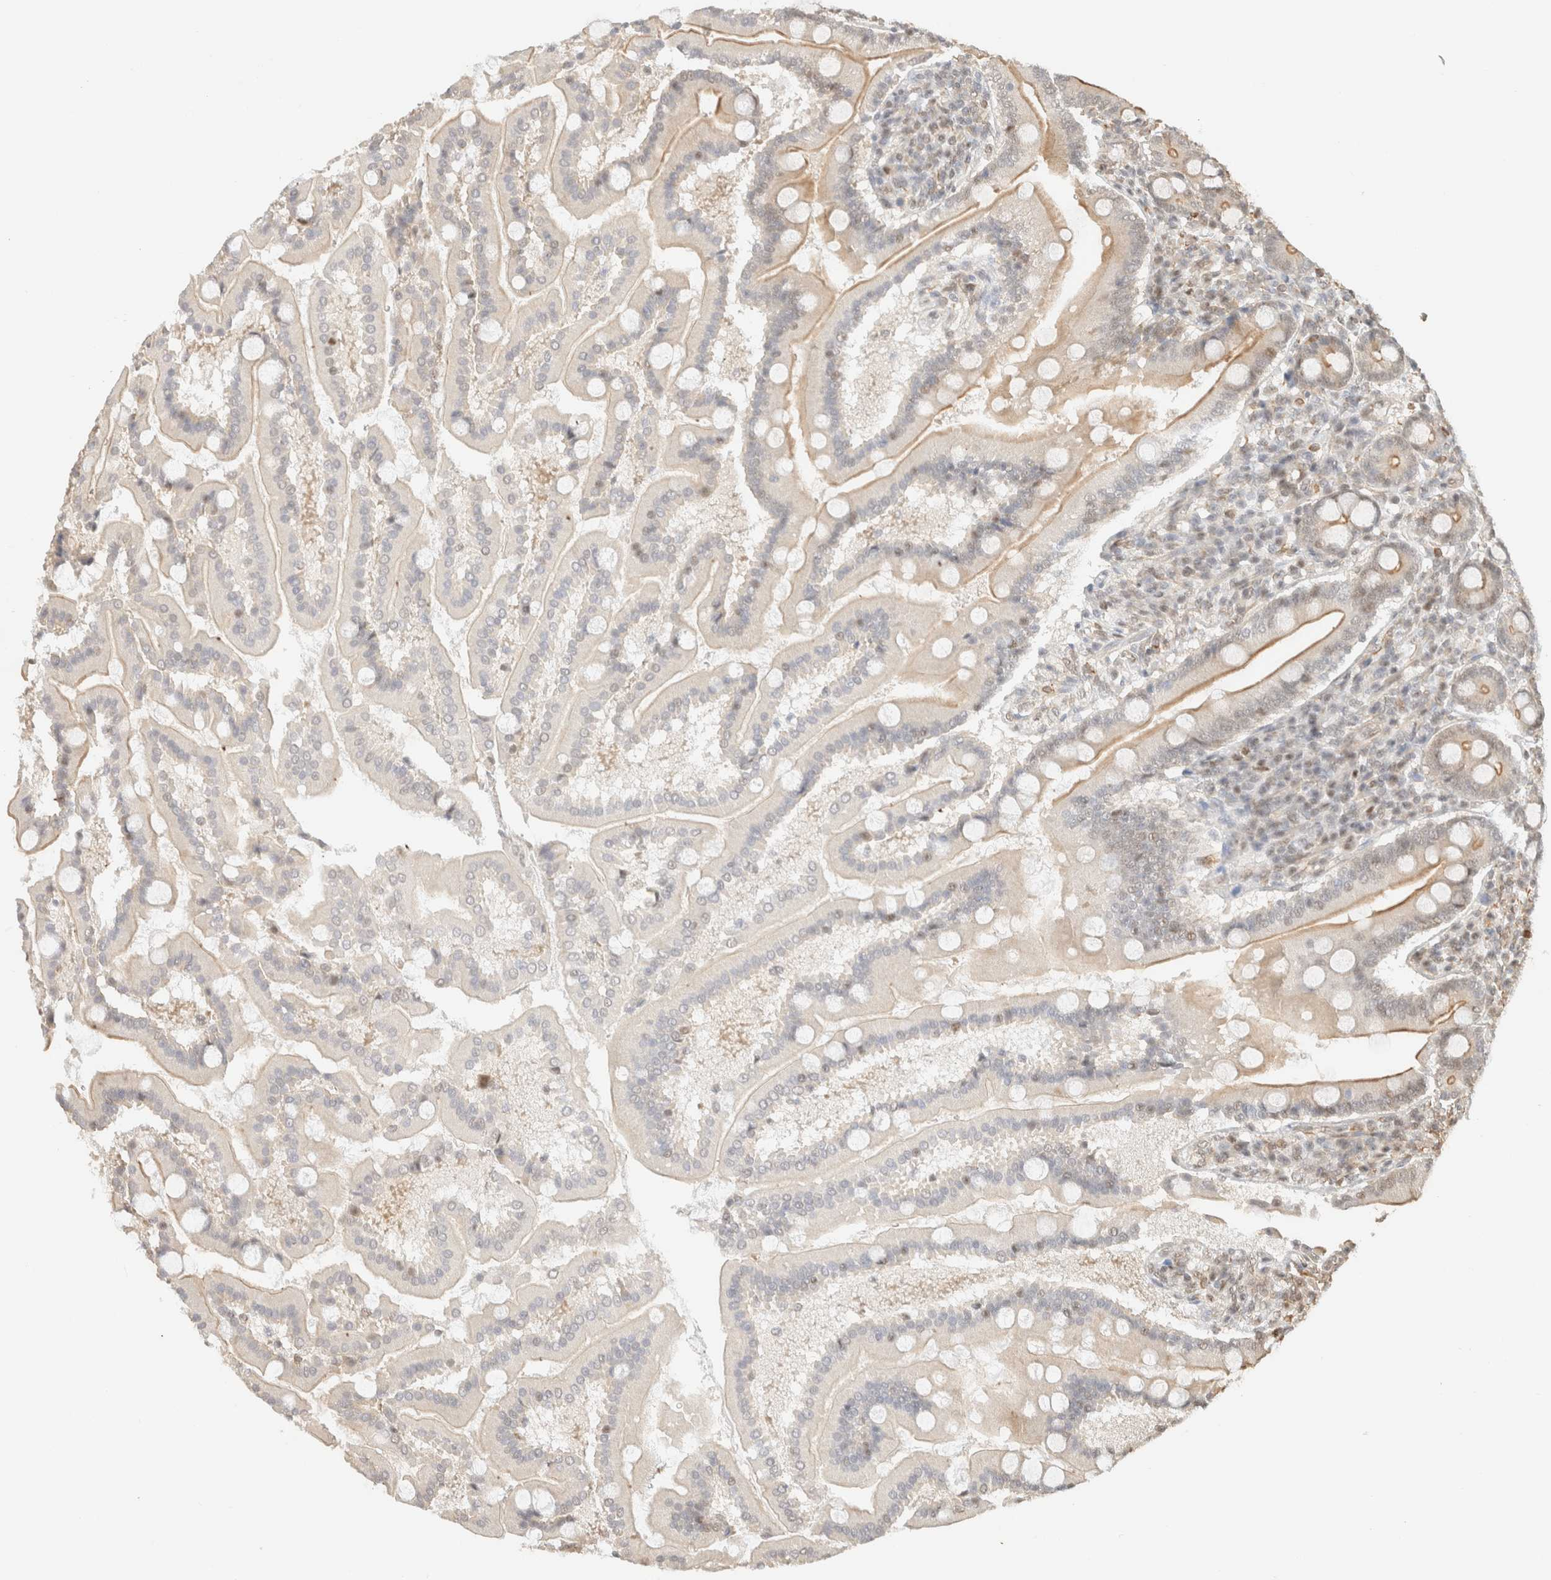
{"staining": {"intensity": "moderate", "quantity": "25%-75%", "location": "cytoplasmic/membranous,nuclear"}, "tissue": "duodenum", "cell_type": "Glandular cells", "image_type": "normal", "snomed": [{"axis": "morphology", "description": "Normal tissue, NOS"}, {"axis": "topography", "description": "Duodenum"}], "caption": "Human duodenum stained with a brown dye displays moderate cytoplasmic/membranous,nuclear positive positivity in about 25%-75% of glandular cells.", "gene": "ARID5A", "patient": {"sex": "male", "age": 50}}